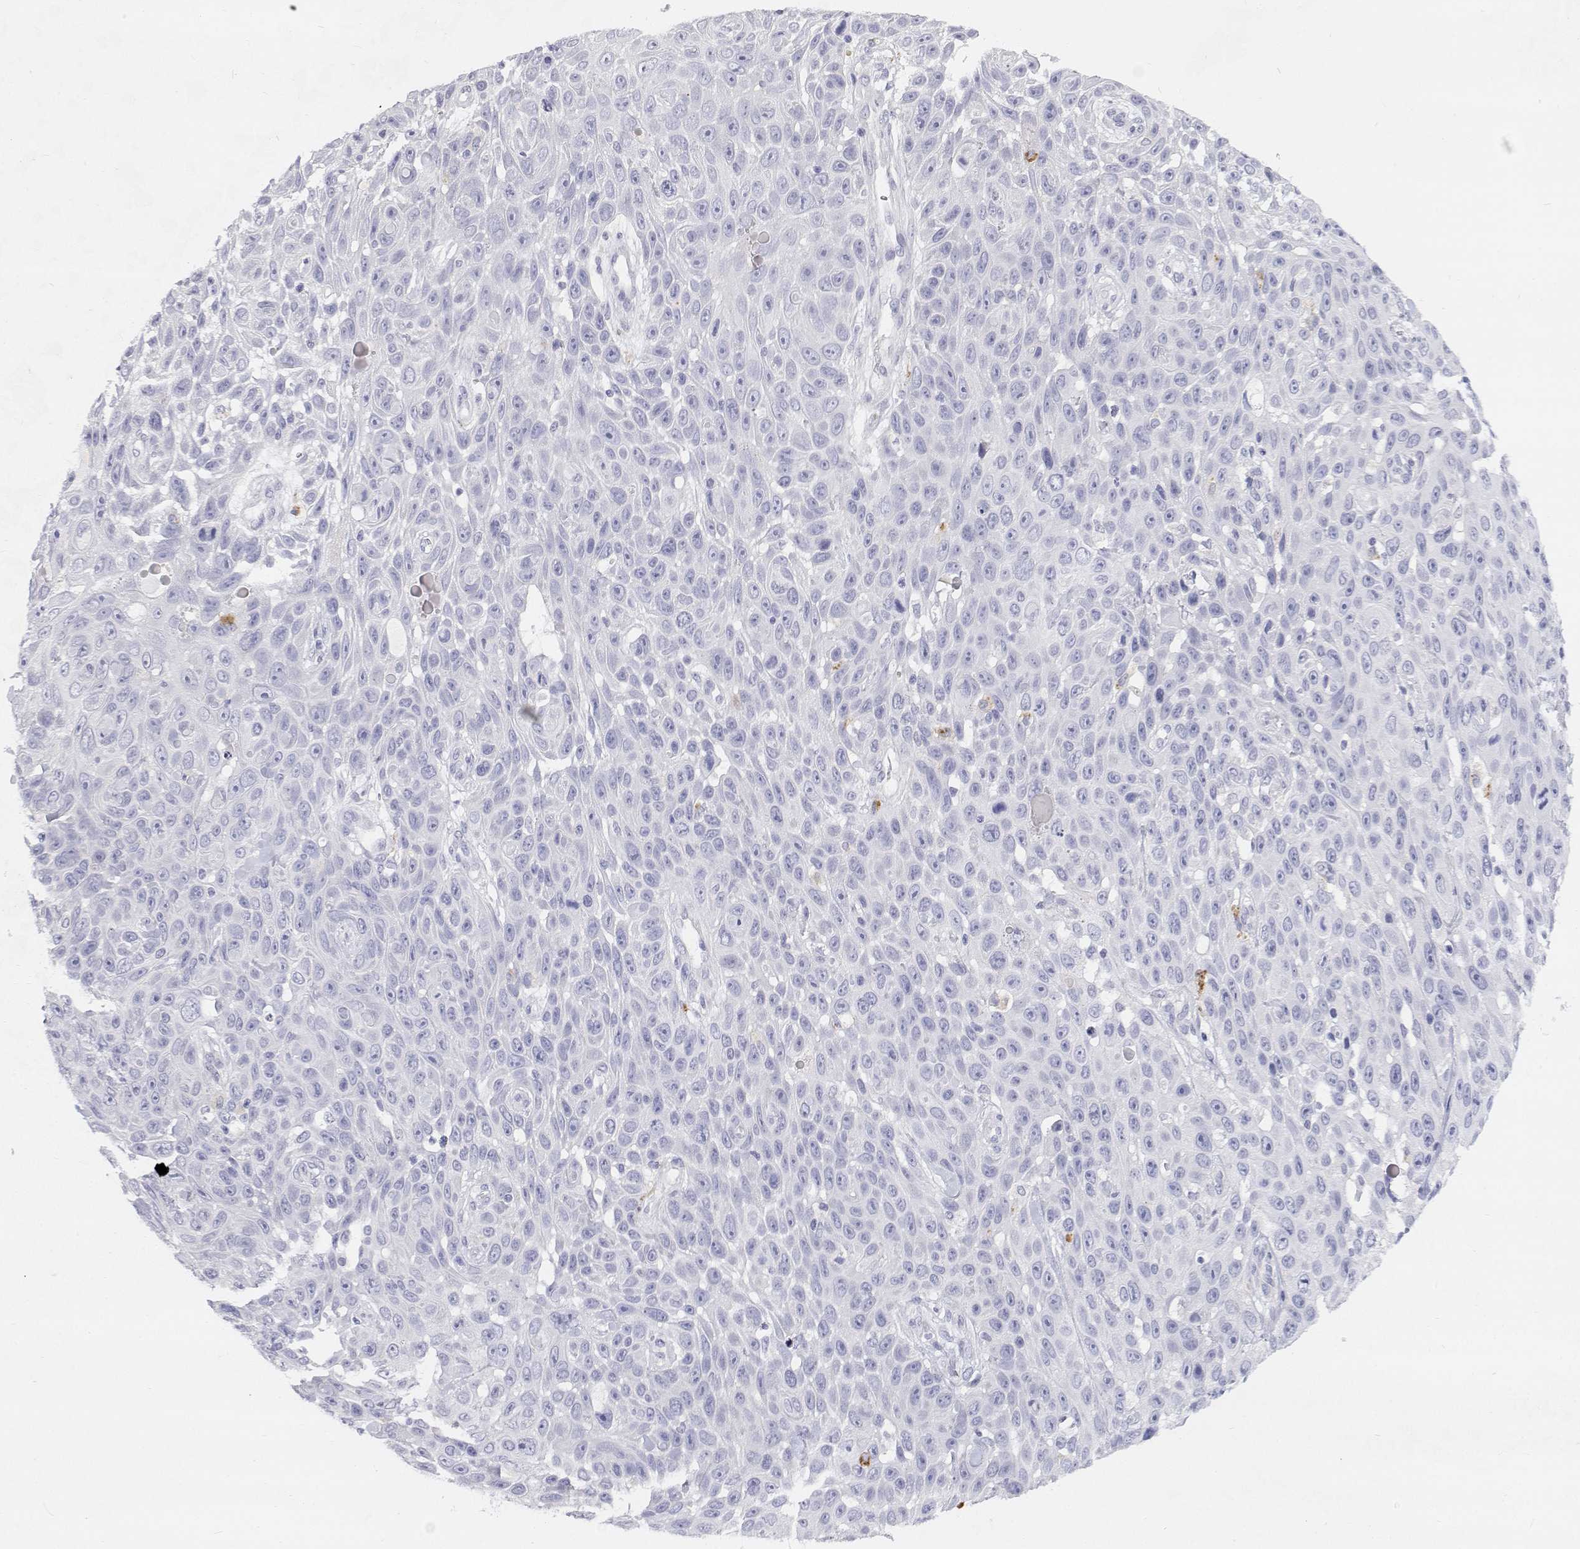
{"staining": {"intensity": "negative", "quantity": "none", "location": "none"}, "tissue": "skin cancer", "cell_type": "Tumor cells", "image_type": "cancer", "snomed": [{"axis": "morphology", "description": "Squamous cell carcinoma, NOS"}, {"axis": "topography", "description": "Skin"}], "caption": "The image shows no staining of tumor cells in skin cancer. Nuclei are stained in blue.", "gene": "NCR2", "patient": {"sex": "male", "age": 82}}